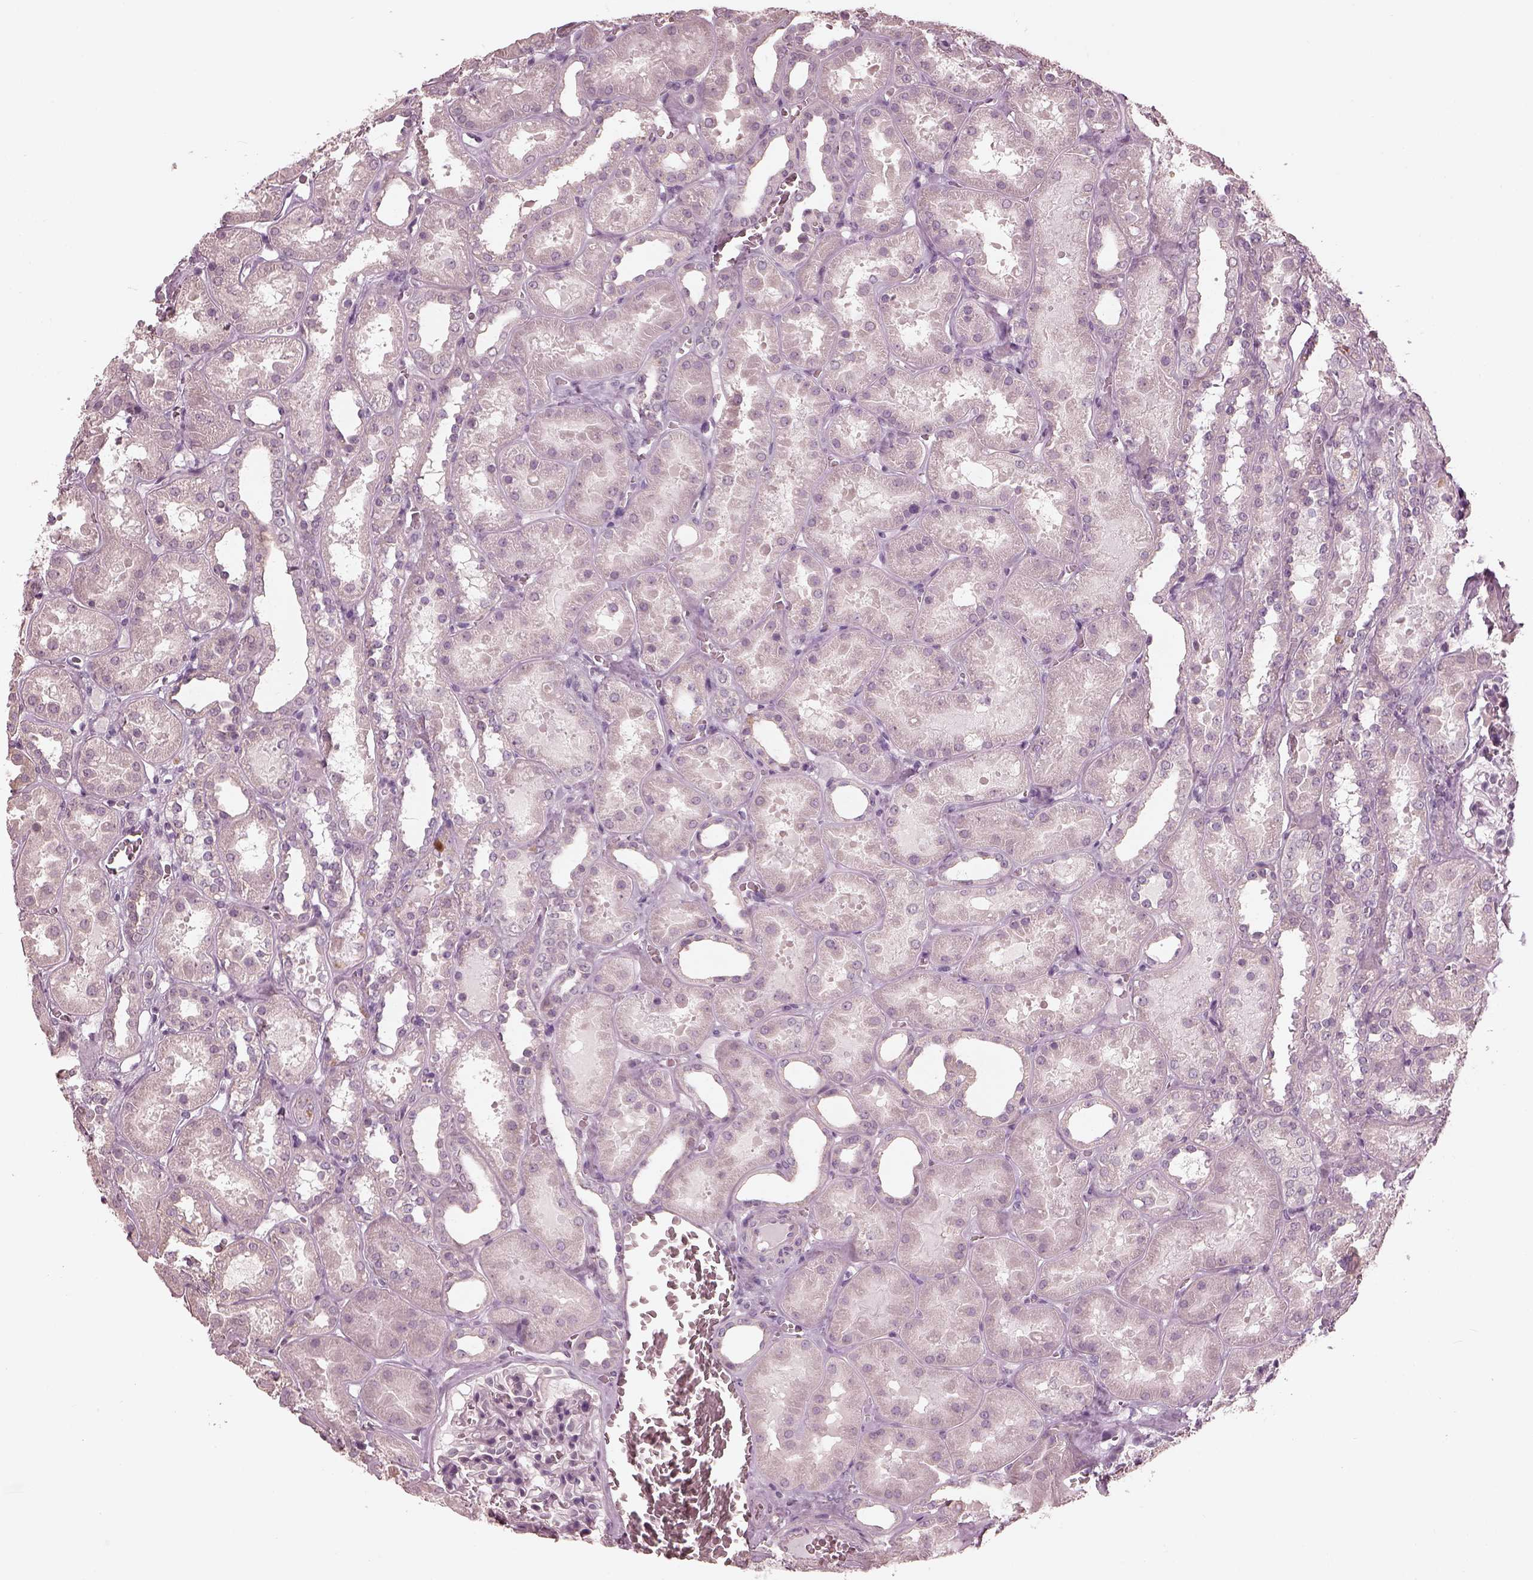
{"staining": {"intensity": "negative", "quantity": "none", "location": "none"}, "tissue": "kidney", "cell_type": "Cells in glomeruli", "image_type": "normal", "snomed": [{"axis": "morphology", "description": "Normal tissue, NOS"}, {"axis": "topography", "description": "Kidney"}], "caption": "This photomicrograph is of benign kidney stained with immunohistochemistry to label a protein in brown with the nuclei are counter-stained blue. There is no positivity in cells in glomeruli.", "gene": "OPTC", "patient": {"sex": "female", "age": 41}}